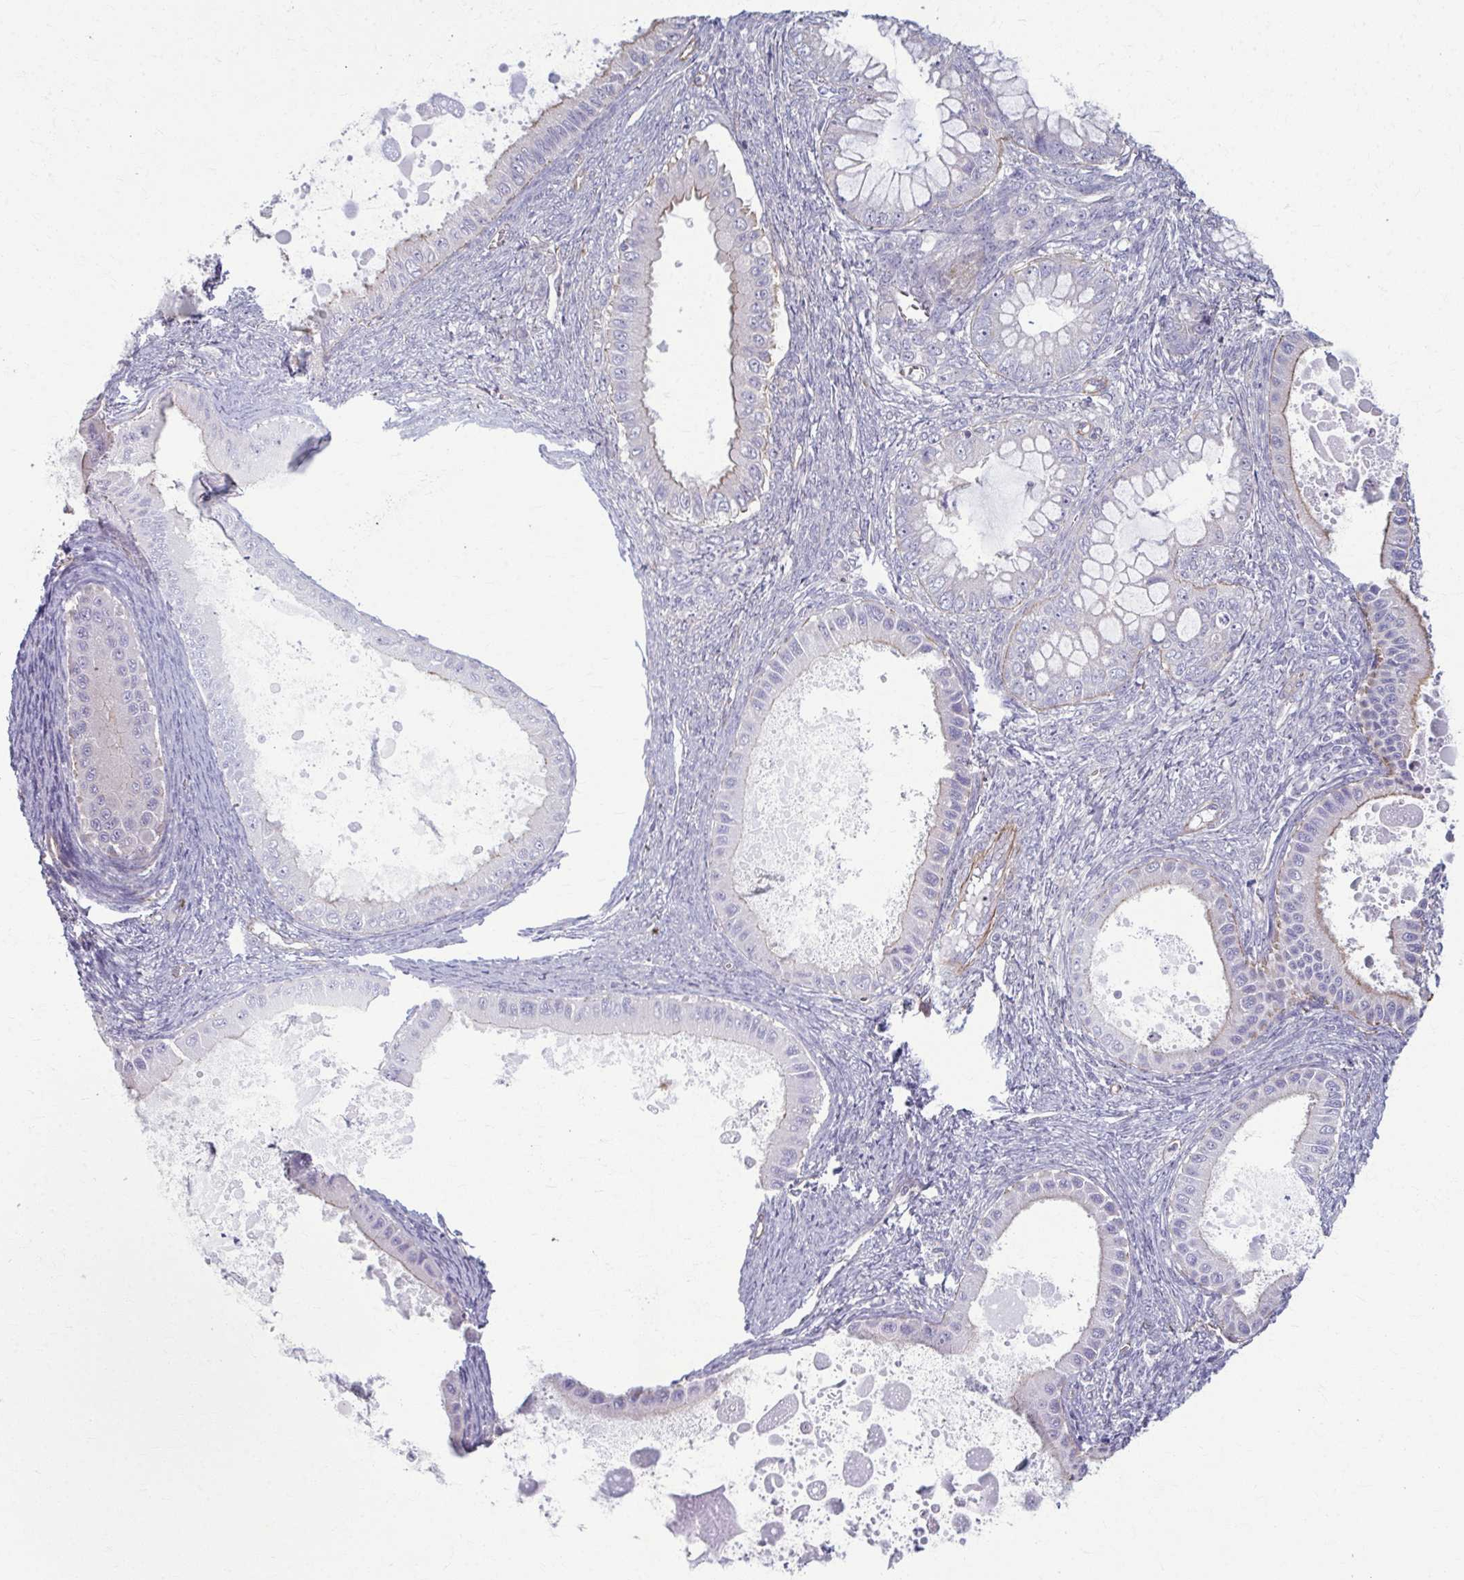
{"staining": {"intensity": "negative", "quantity": "none", "location": "none"}, "tissue": "ovarian cancer", "cell_type": "Tumor cells", "image_type": "cancer", "snomed": [{"axis": "morphology", "description": "Cystadenocarcinoma, mucinous, NOS"}, {"axis": "topography", "description": "Ovary"}], "caption": "Immunohistochemistry (IHC) photomicrograph of ovarian mucinous cystadenocarcinoma stained for a protein (brown), which shows no expression in tumor cells.", "gene": "EID2B", "patient": {"sex": "female", "age": 64}}